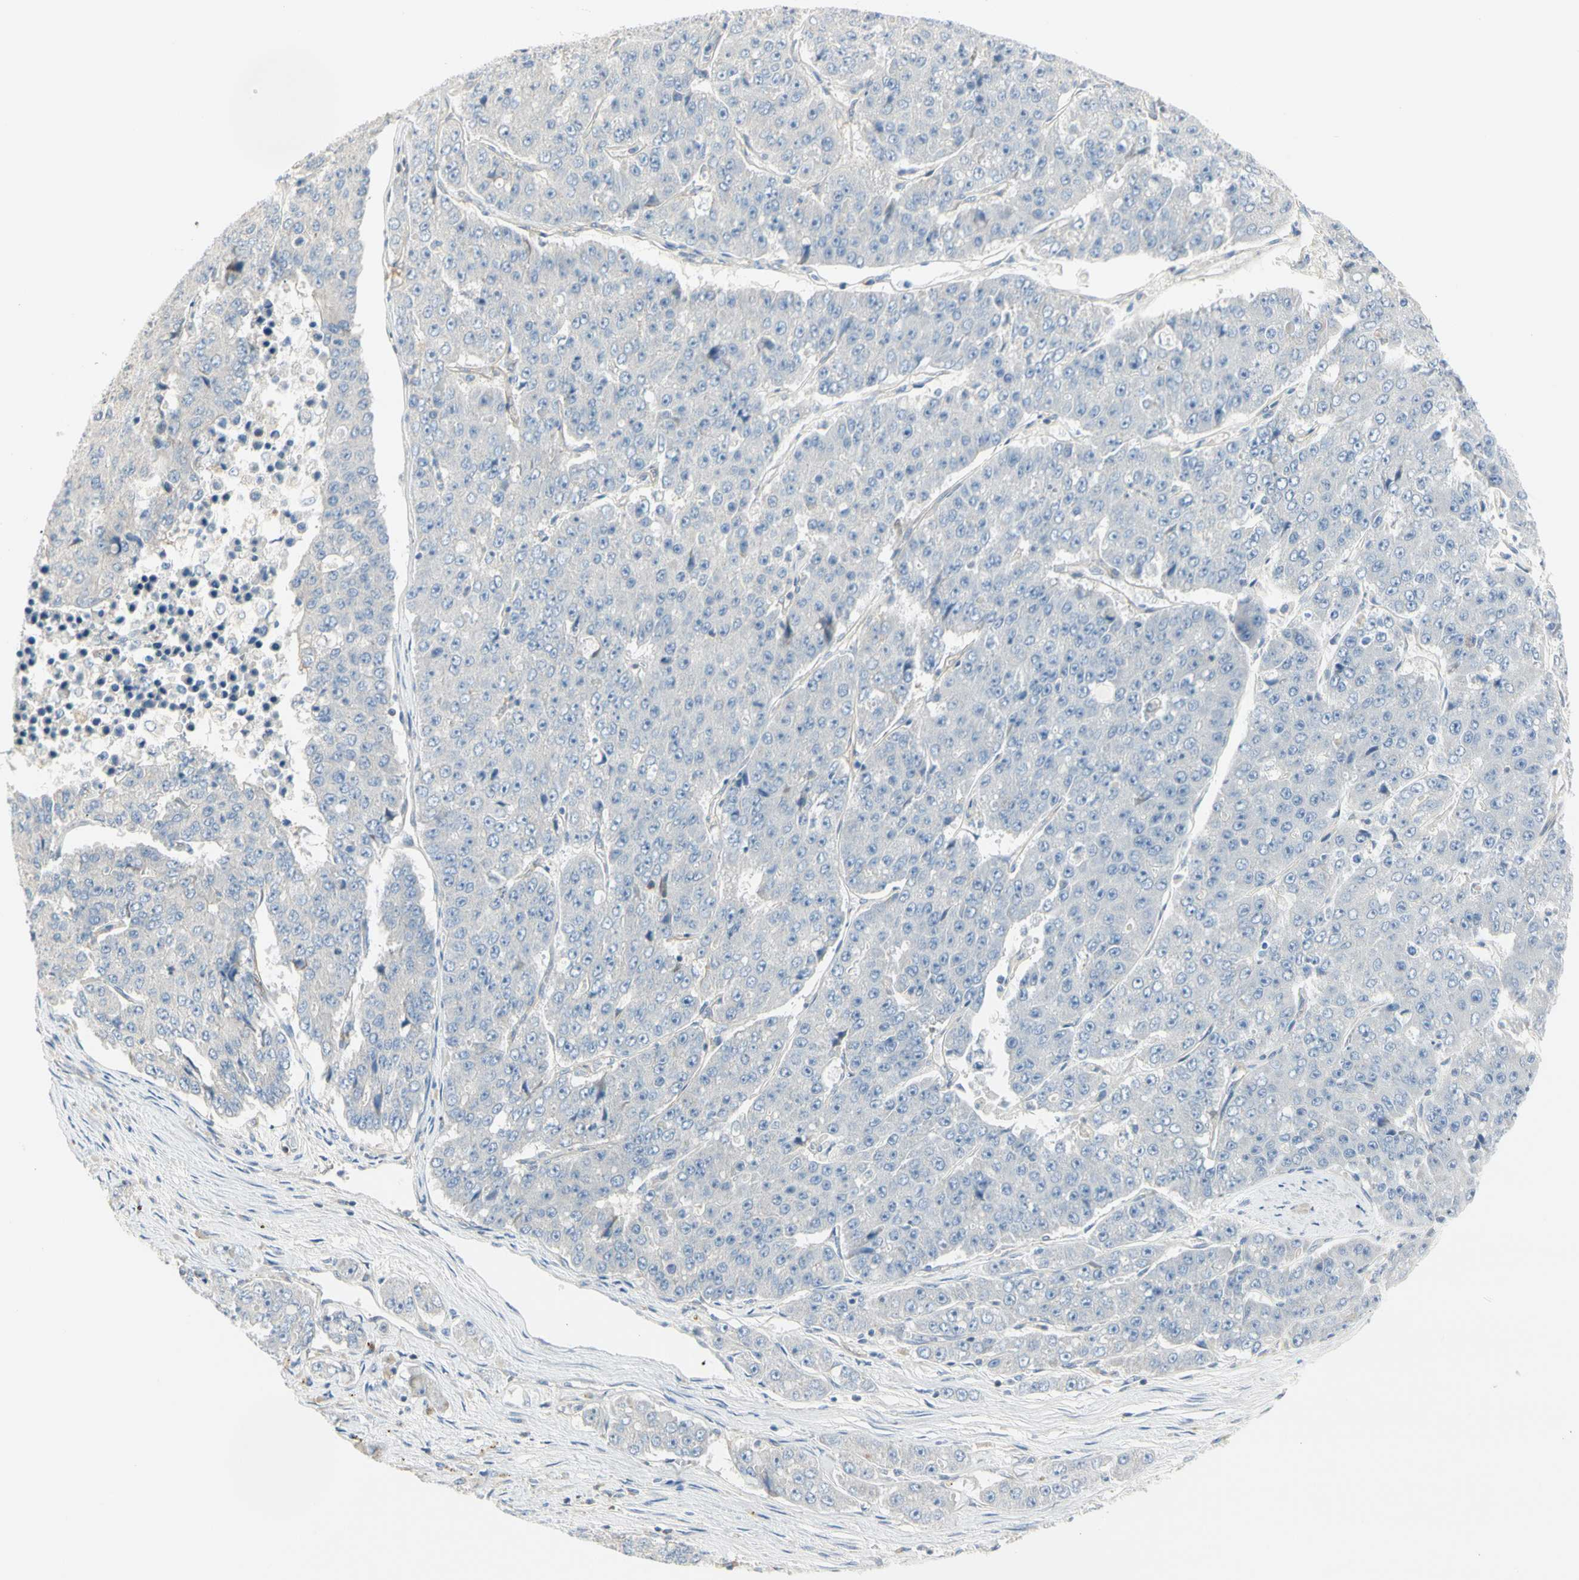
{"staining": {"intensity": "negative", "quantity": "none", "location": "none"}, "tissue": "pancreatic cancer", "cell_type": "Tumor cells", "image_type": "cancer", "snomed": [{"axis": "morphology", "description": "Adenocarcinoma, NOS"}, {"axis": "topography", "description": "Pancreas"}], "caption": "High power microscopy histopathology image of an immunohistochemistry (IHC) photomicrograph of pancreatic cancer (adenocarcinoma), revealing no significant staining in tumor cells.", "gene": "NFKB2", "patient": {"sex": "male", "age": 50}}